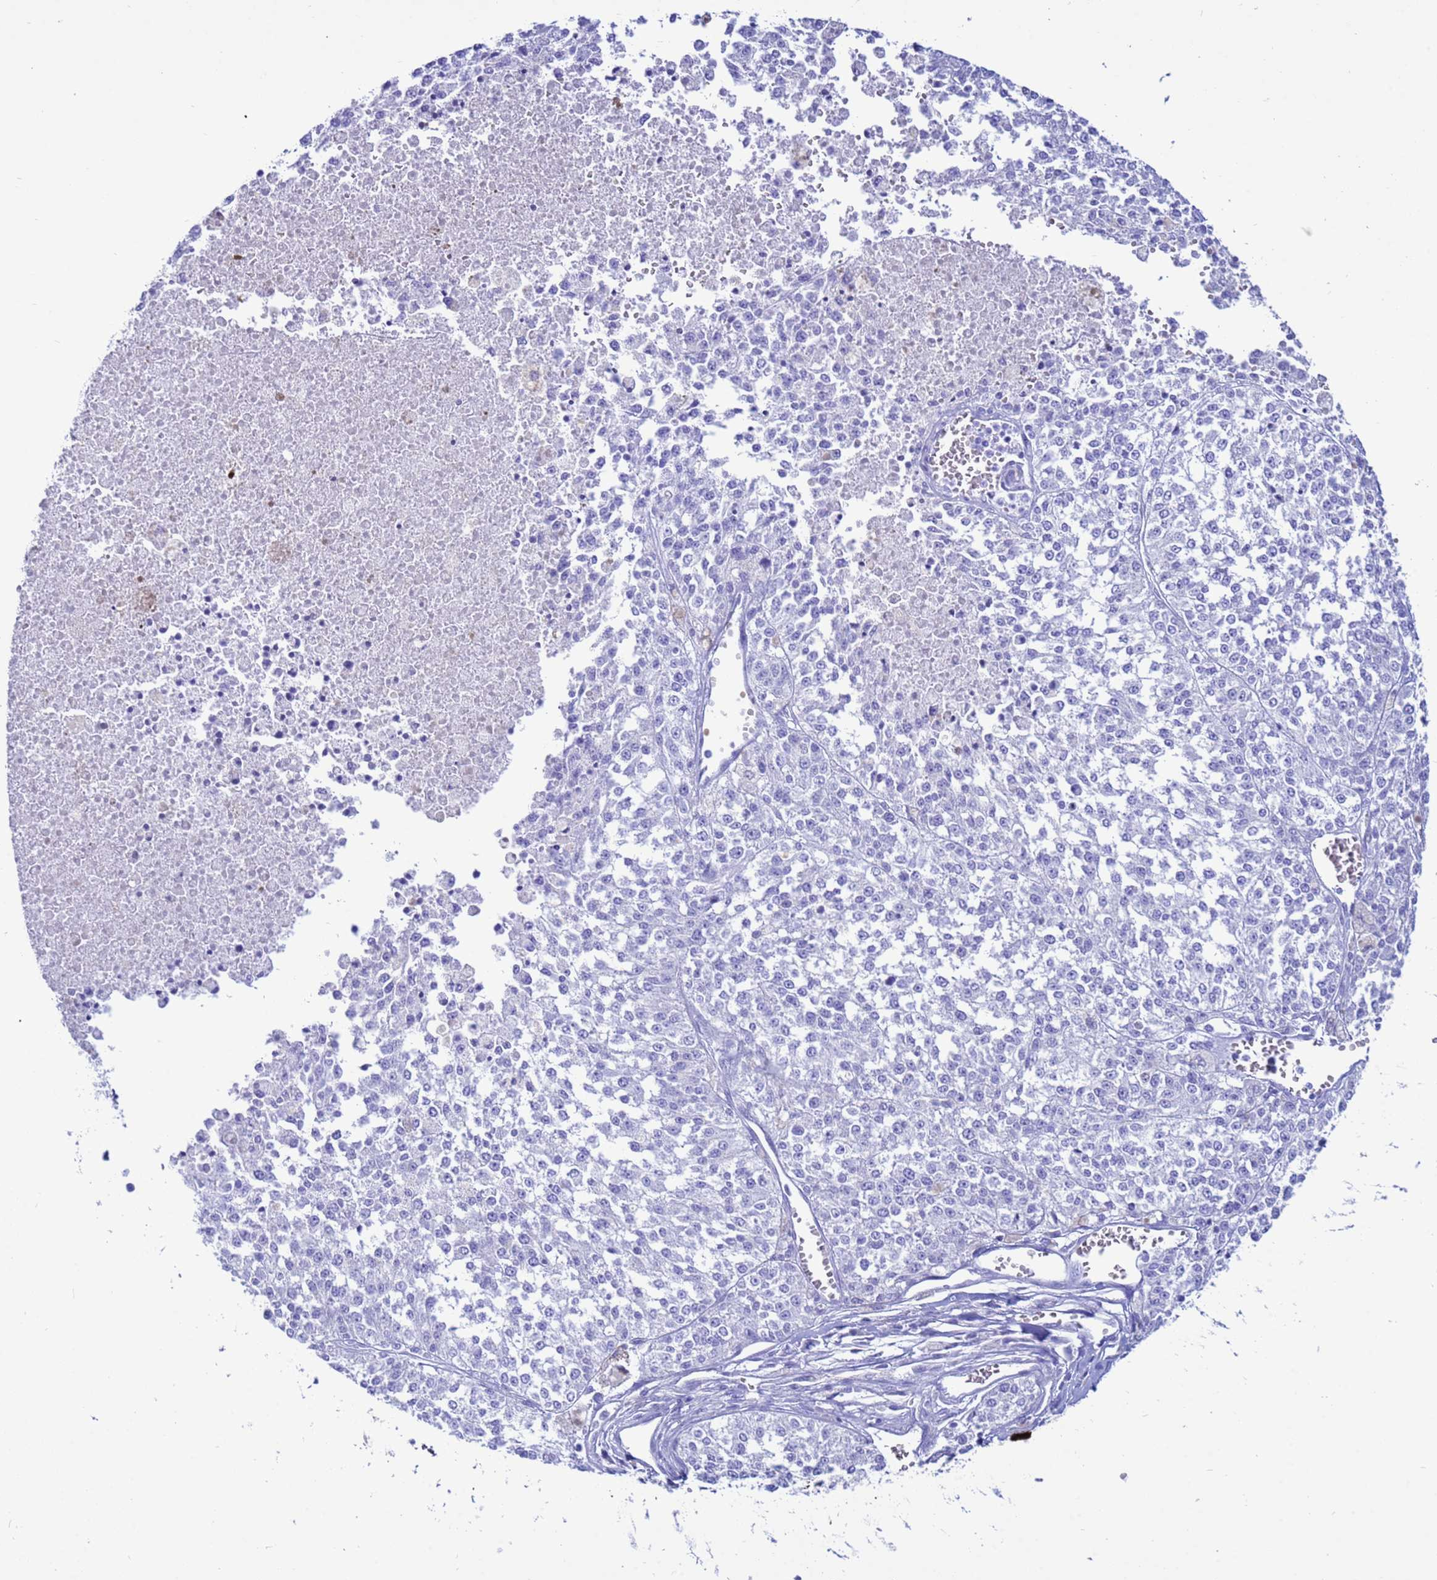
{"staining": {"intensity": "negative", "quantity": "none", "location": "none"}, "tissue": "melanoma", "cell_type": "Tumor cells", "image_type": "cancer", "snomed": [{"axis": "morphology", "description": "Malignant melanoma, NOS"}, {"axis": "topography", "description": "Skin"}], "caption": "Malignant melanoma was stained to show a protein in brown. There is no significant expression in tumor cells. (Stains: DAB immunohistochemistry (IHC) with hematoxylin counter stain, Microscopy: brightfield microscopy at high magnification).", "gene": "AKR1C2", "patient": {"sex": "female", "age": 64}}